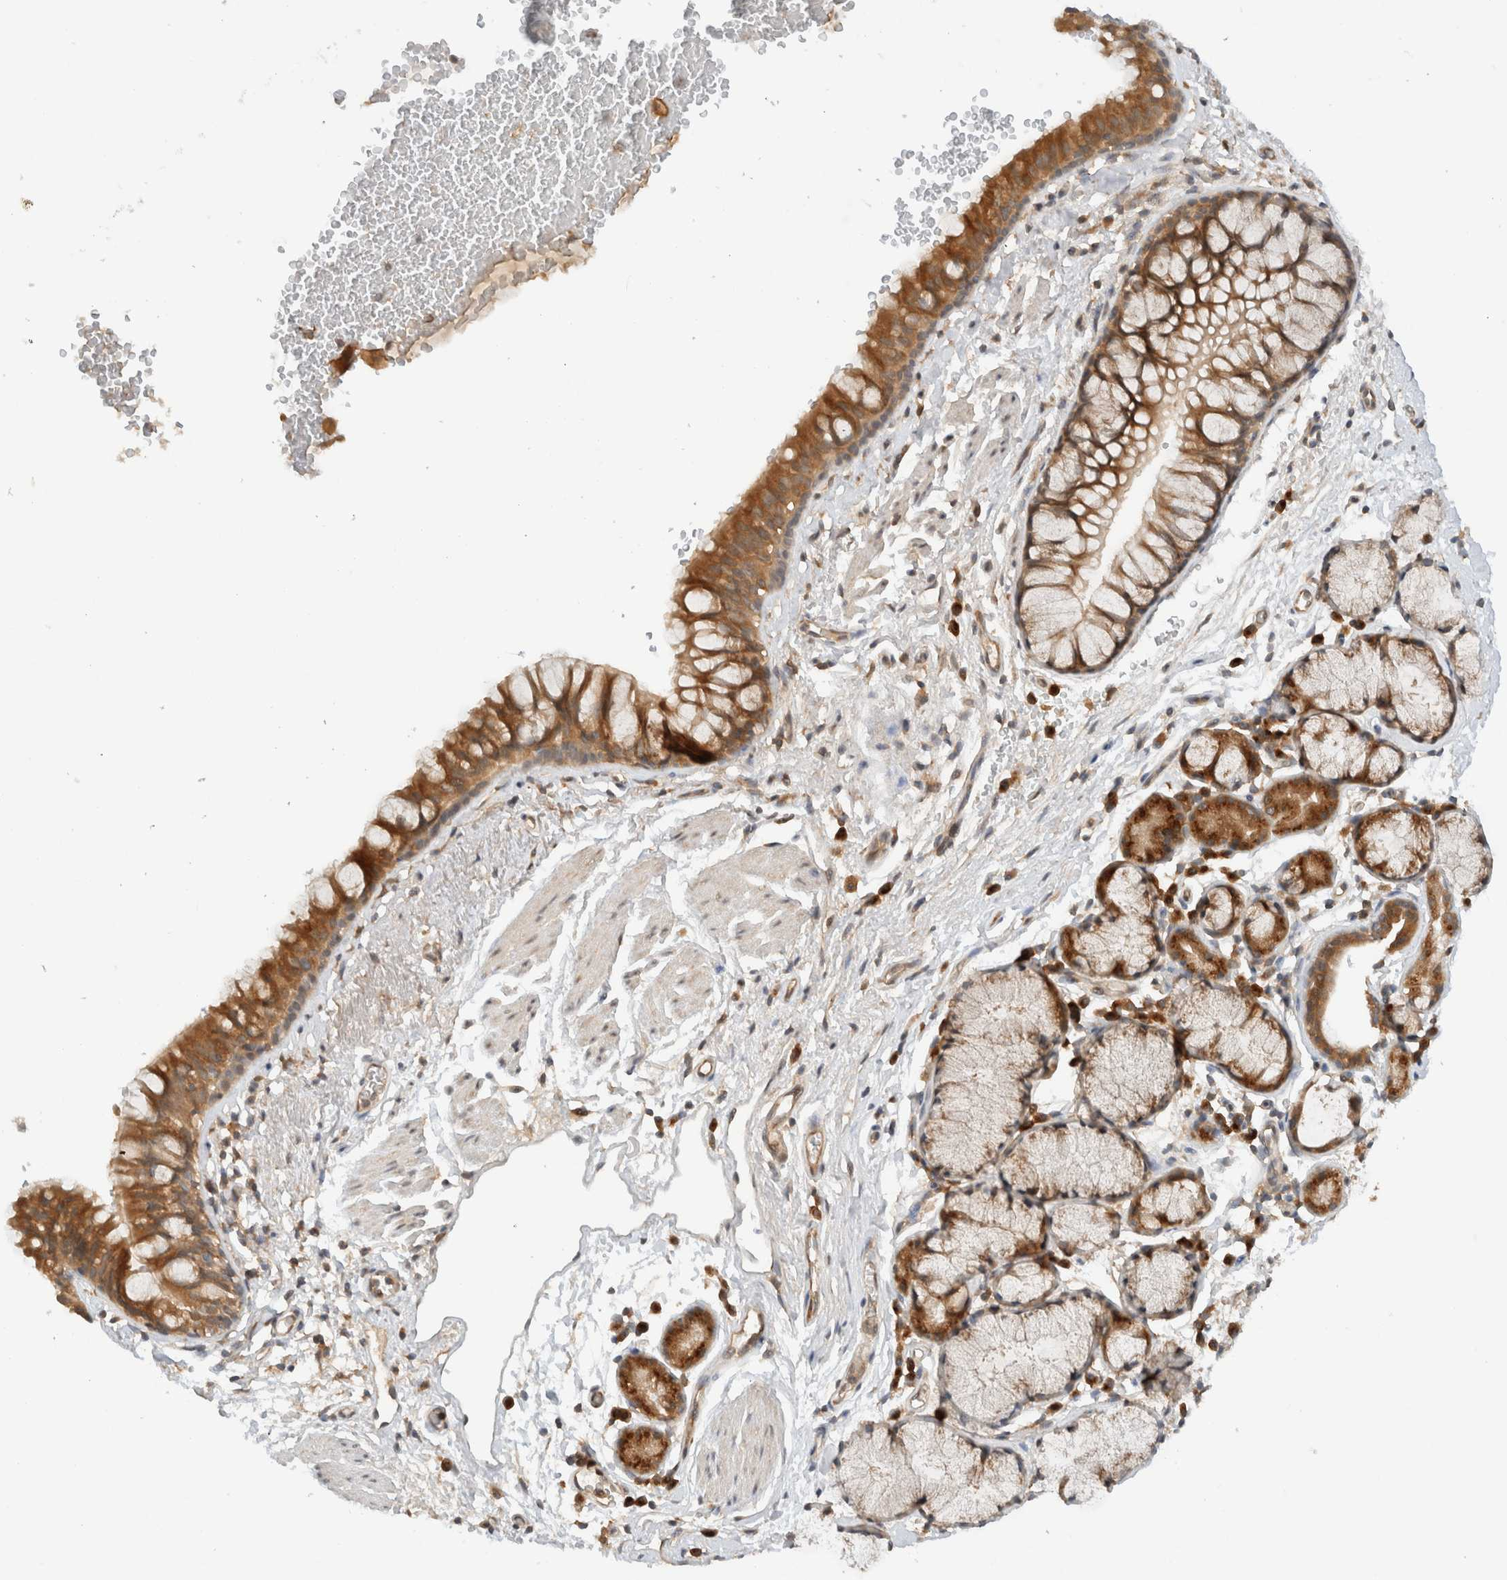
{"staining": {"intensity": "moderate", "quantity": ">75%", "location": "cytoplasmic/membranous"}, "tissue": "bronchus", "cell_type": "Respiratory epithelial cells", "image_type": "normal", "snomed": [{"axis": "morphology", "description": "Normal tissue, NOS"}, {"axis": "topography", "description": "Cartilage tissue"}, {"axis": "topography", "description": "Bronchus"}], "caption": "The micrograph shows a brown stain indicating the presence of a protein in the cytoplasmic/membranous of respiratory epithelial cells in bronchus. Nuclei are stained in blue.", "gene": "ARFGEF2", "patient": {"sex": "female", "age": 53}}